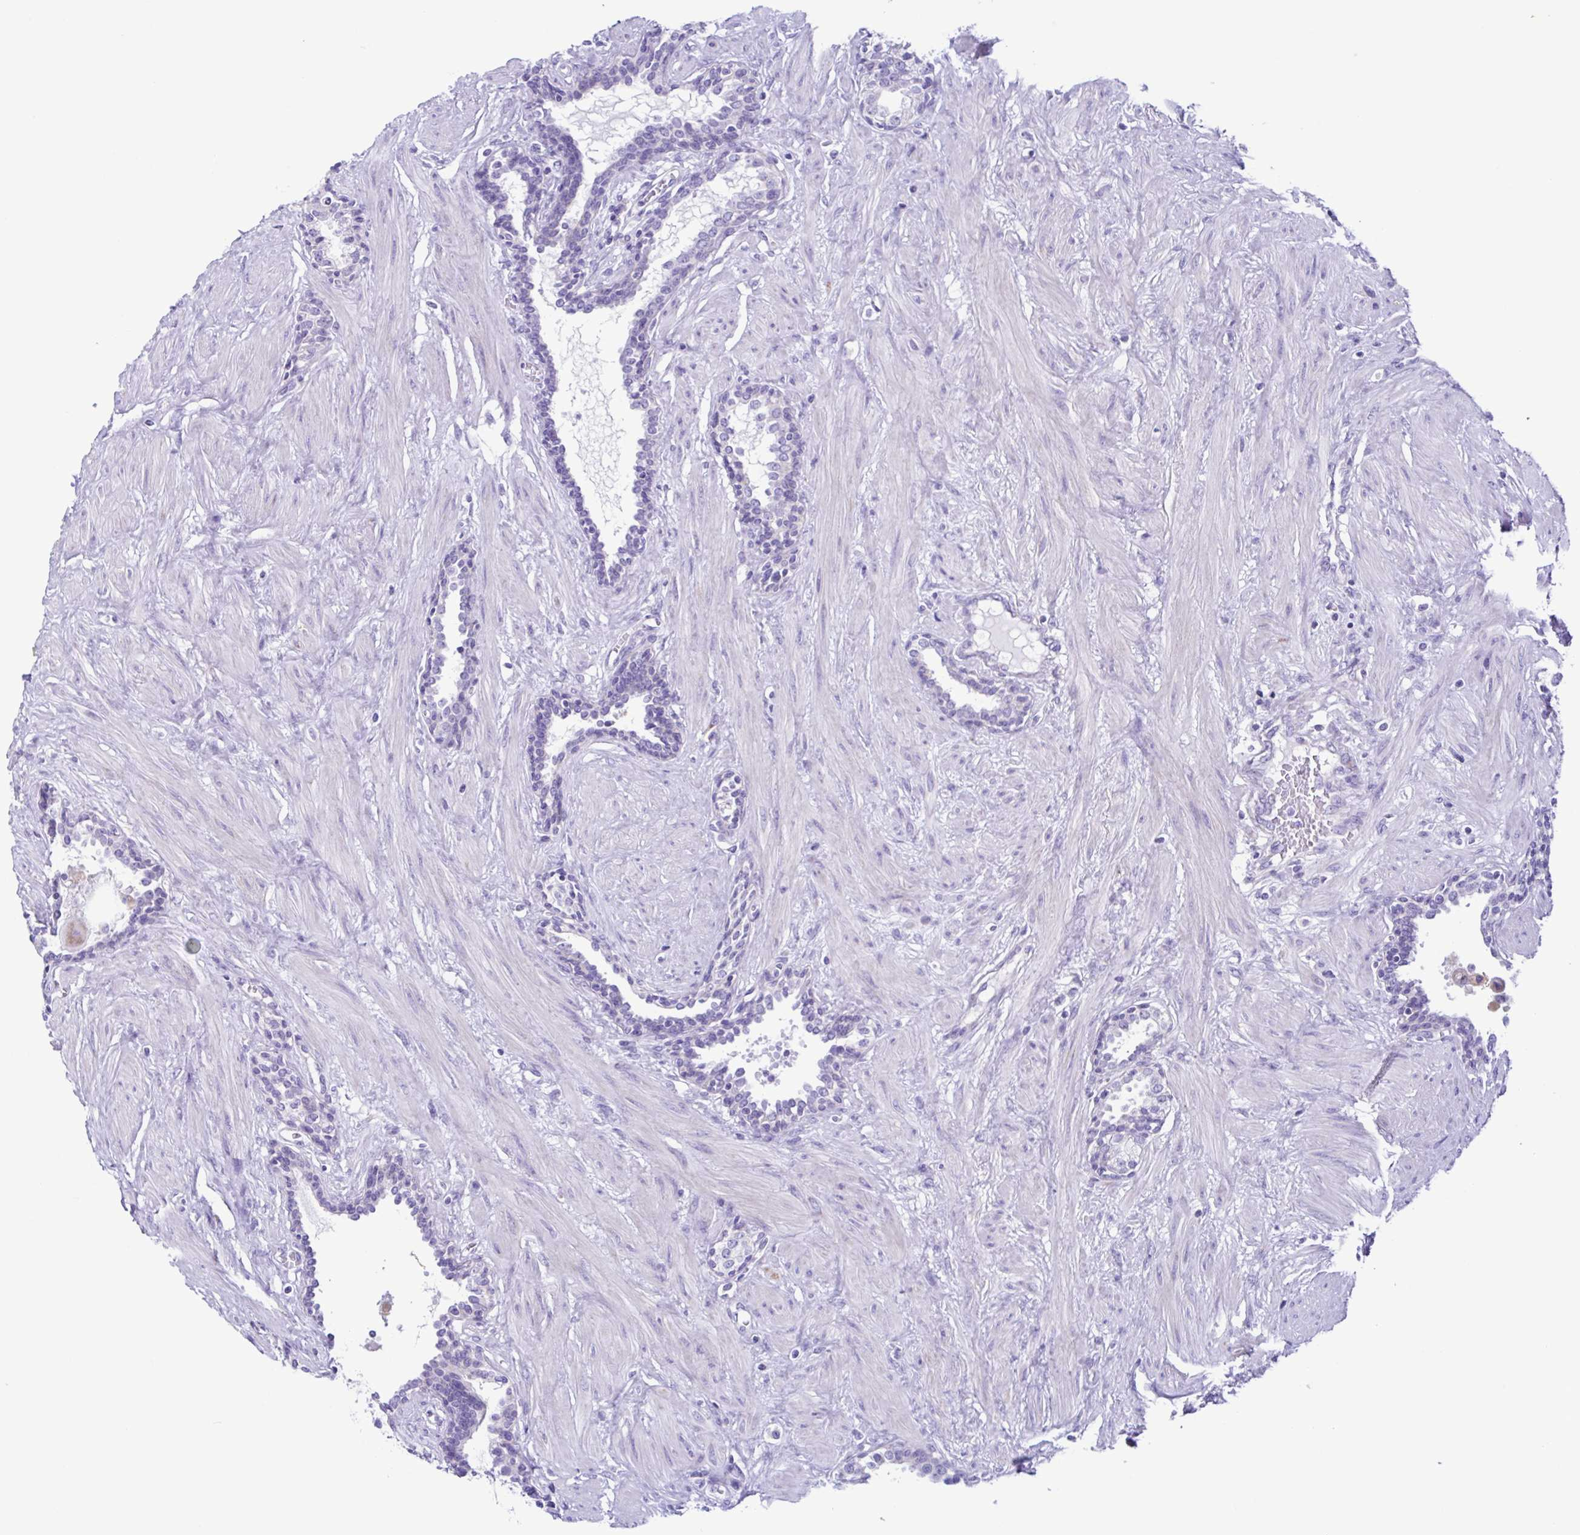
{"staining": {"intensity": "negative", "quantity": "none", "location": "none"}, "tissue": "prostate", "cell_type": "Glandular cells", "image_type": "normal", "snomed": [{"axis": "morphology", "description": "Normal tissue, NOS"}, {"axis": "topography", "description": "Prostate"}], "caption": "IHC image of unremarkable prostate: prostate stained with DAB (3,3'-diaminobenzidine) reveals no significant protein expression in glandular cells. (DAB immunohistochemistry, high magnification).", "gene": "ACTRT3", "patient": {"sex": "male", "age": 55}}